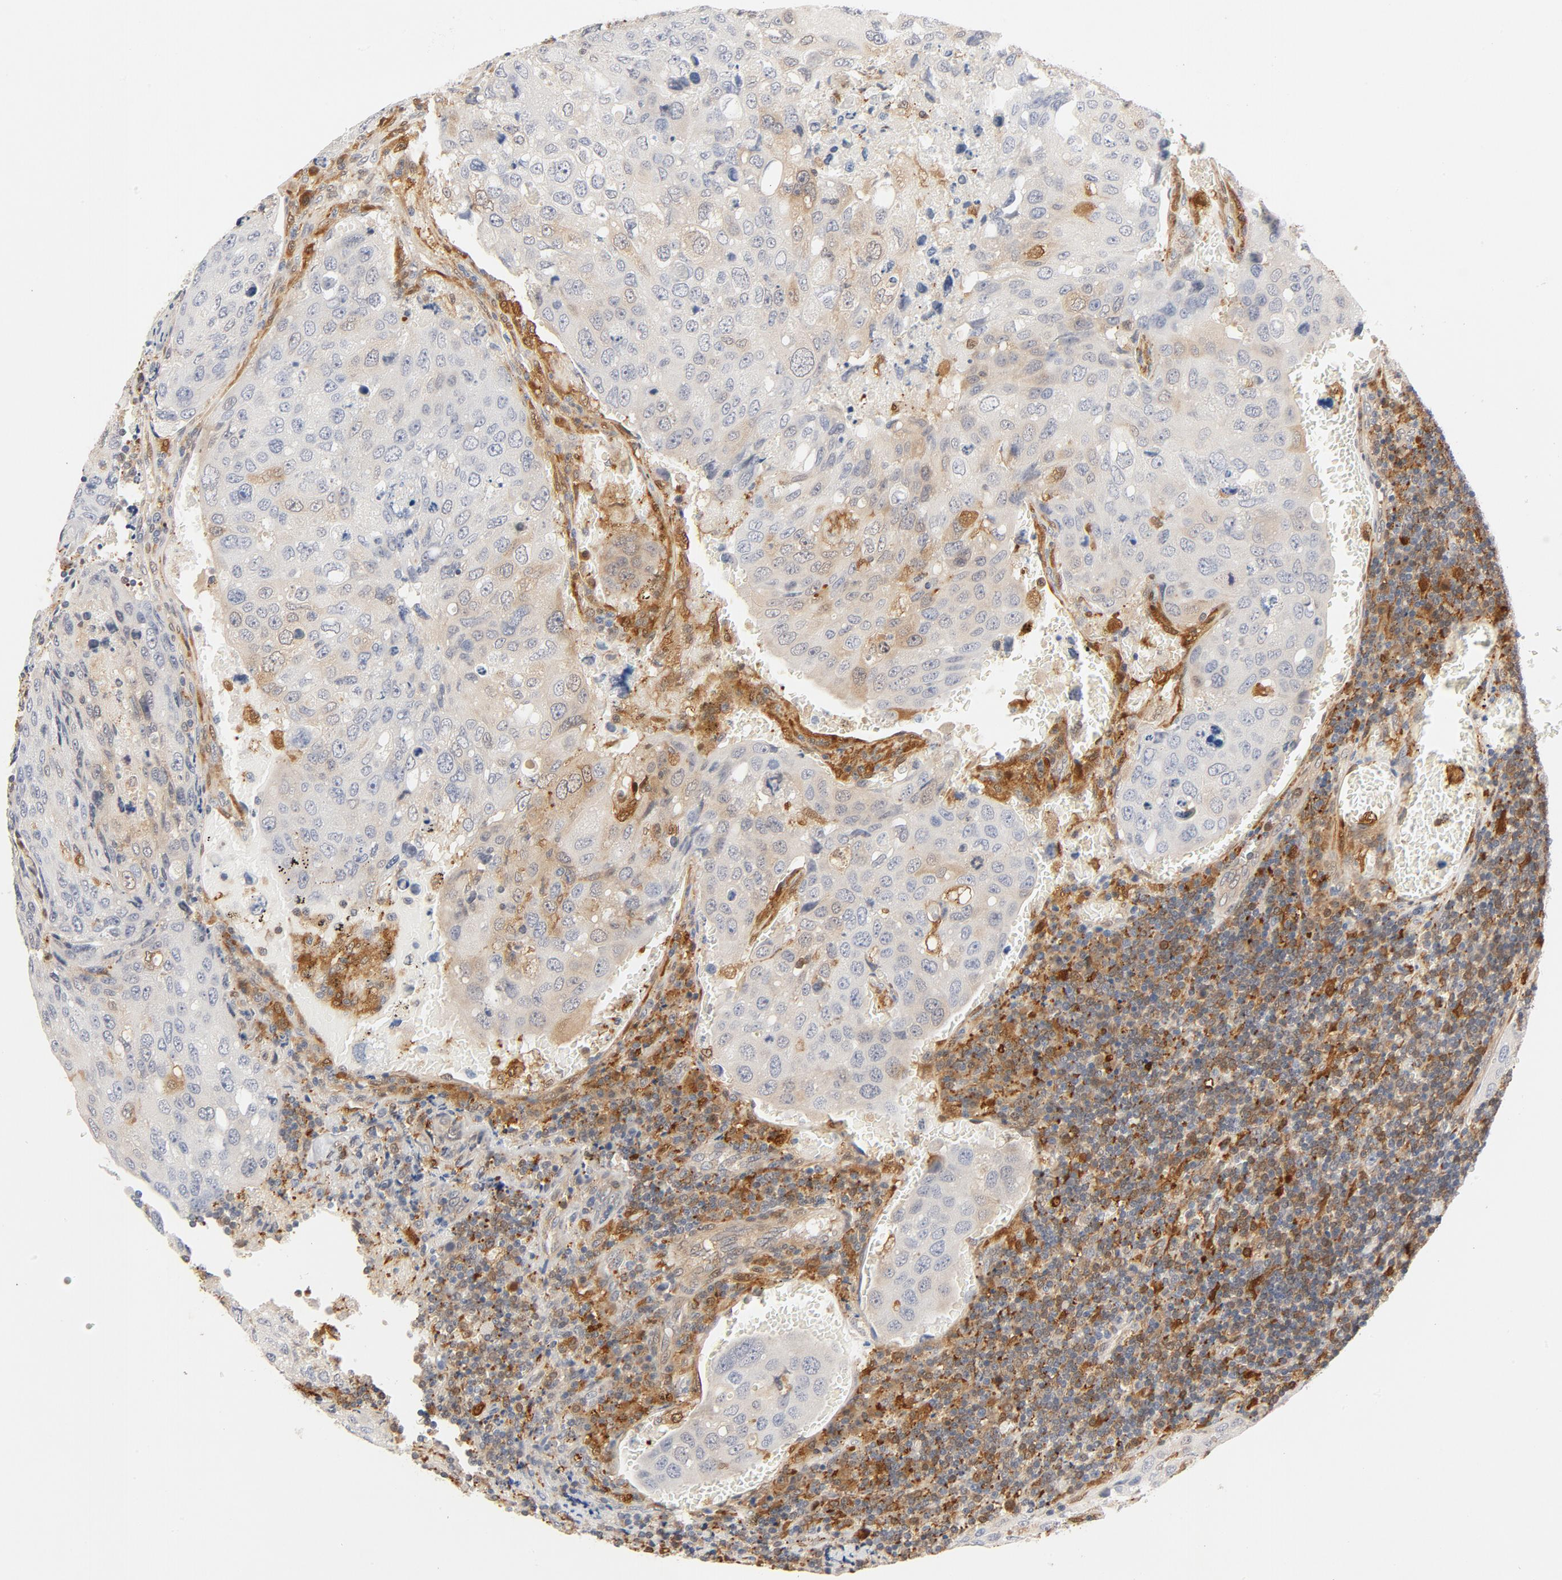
{"staining": {"intensity": "weak", "quantity": "<25%", "location": "cytoplasmic/membranous"}, "tissue": "urothelial cancer", "cell_type": "Tumor cells", "image_type": "cancer", "snomed": [{"axis": "morphology", "description": "Urothelial carcinoma, High grade"}, {"axis": "topography", "description": "Lymph node"}, {"axis": "topography", "description": "Urinary bladder"}], "caption": "DAB (3,3'-diaminobenzidine) immunohistochemical staining of urothelial cancer demonstrates no significant positivity in tumor cells.", "gene": "STAT1", "patient": {"sex": "male", "age": 51}}